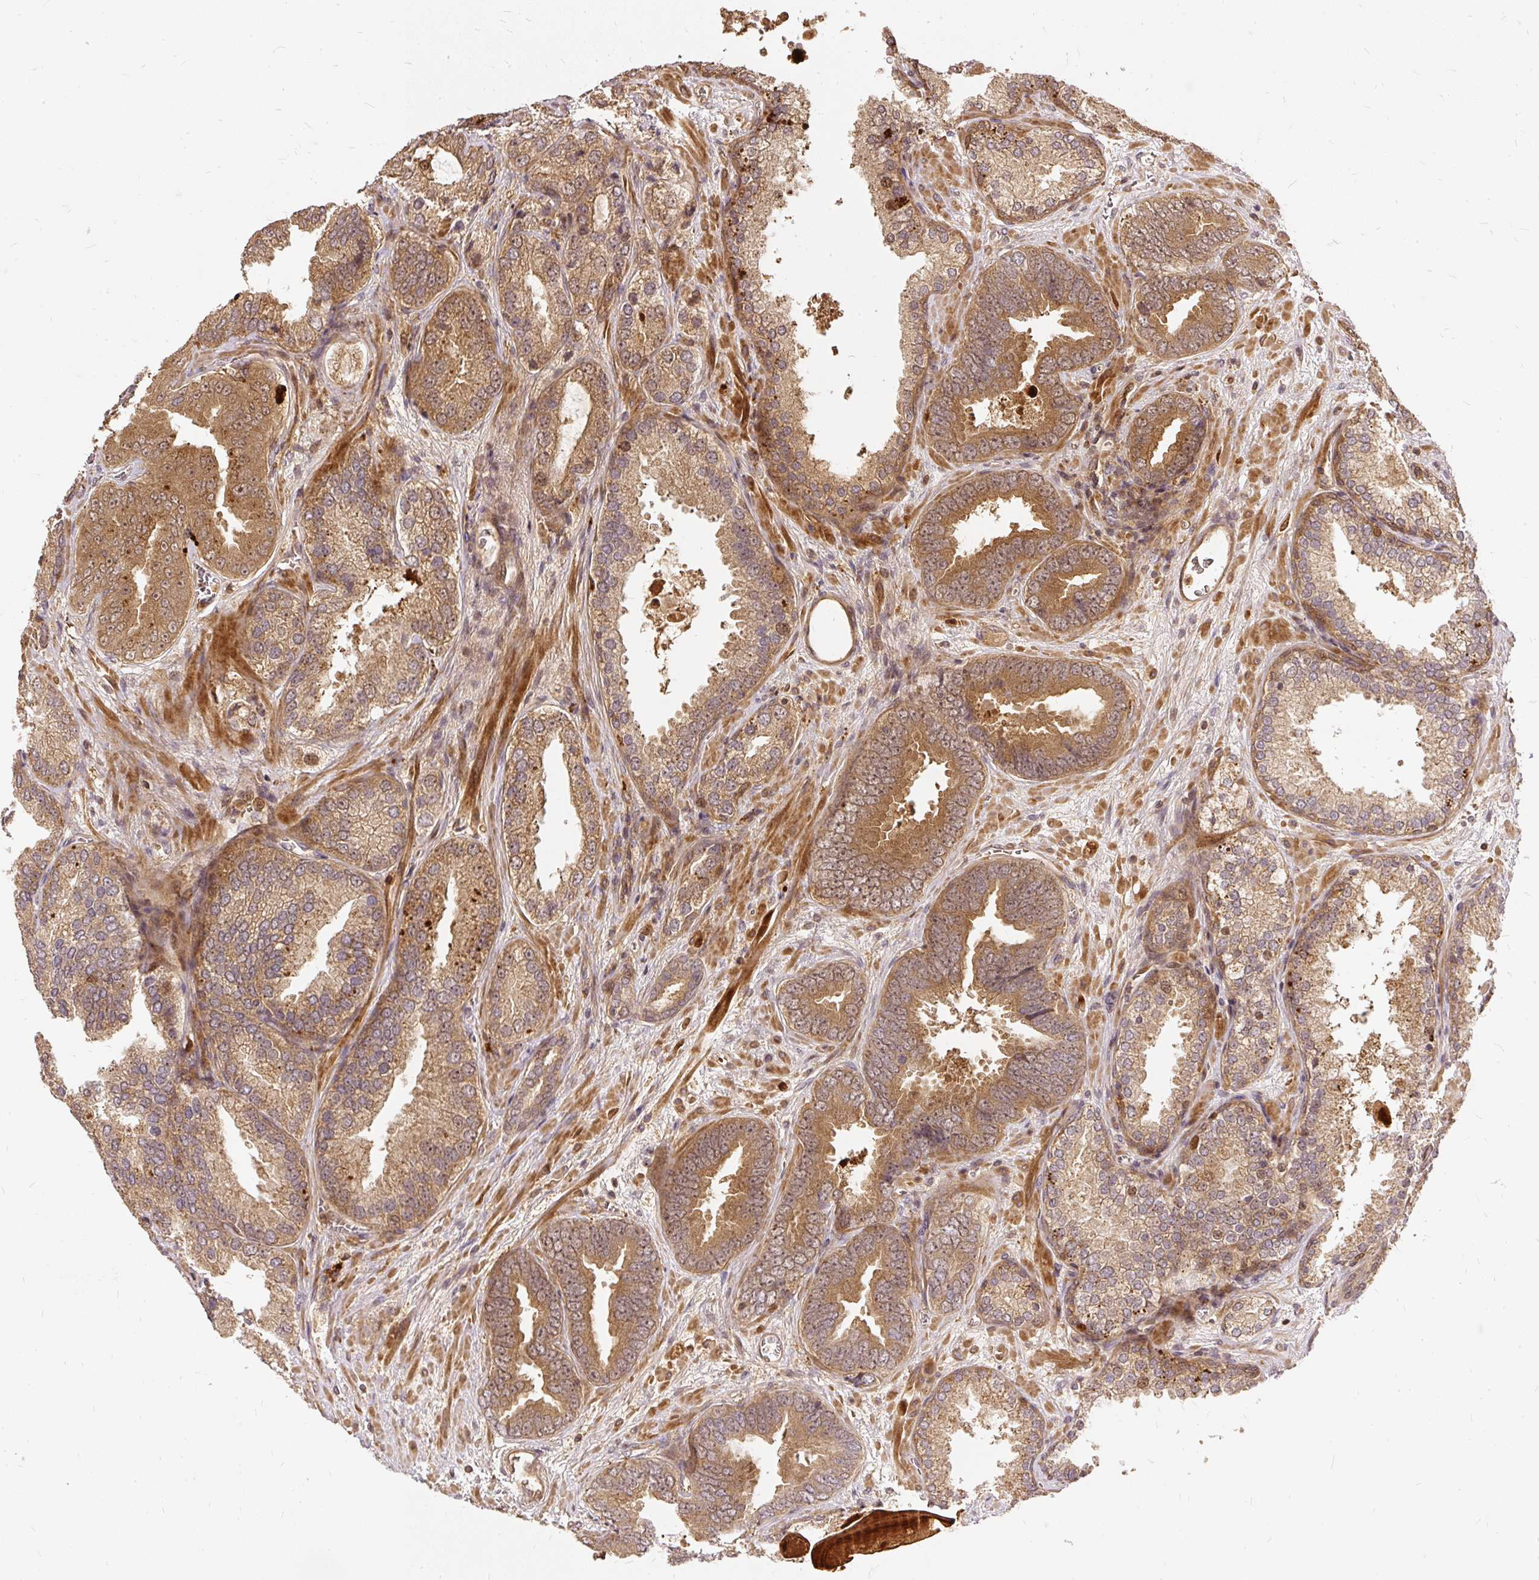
{"staining": {"intensity": "moderate", "quantity": ">75%", "location": "cytoplasmic/membranous,nuclear"}, "tissue": "prostate cancer", "cell_type": "Tumor cells", "image_type": "cancer", "snomed": [{"axis": "morphology", "description": "Adenocarcinoma, High grade"}, {"axis": "topography", "description": "Prostate"}], "caption": "IHC of human prostate cancer (adenocarcinoma (high-grade)) reveals medium levels of moderate cytoplasmic/membranous and nuclear staining in approximately >75% of tumor cells.", "gene": "AP5S1", "patient": {"sex": "male", "age": 63}}